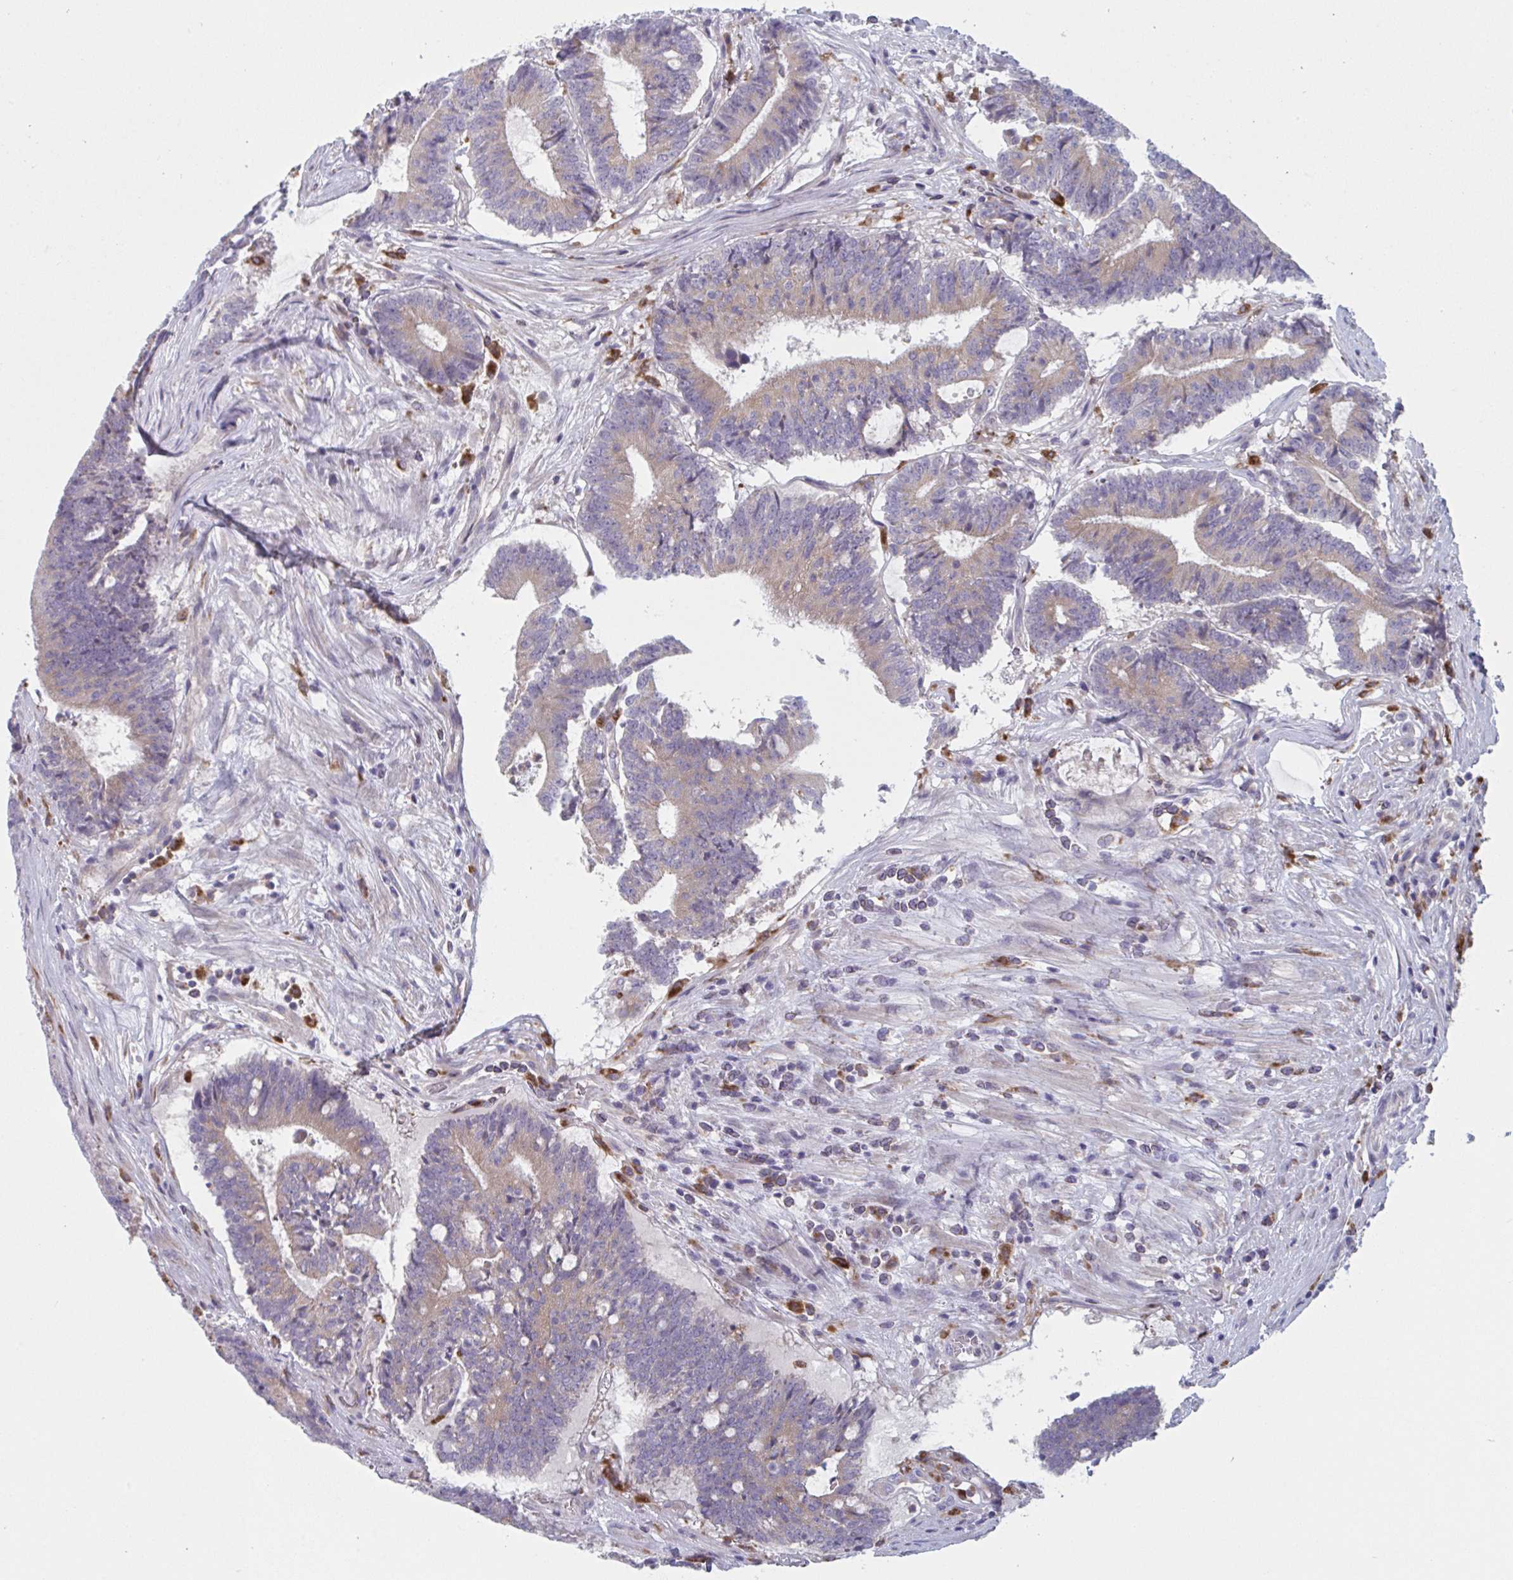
{"staining": {"intensity": "weak", "quantity": ">75%", "location": "cytoplasmic/membranous"}, "tissue": "colorectal cancer", "cell_type": "Tumor cells", "image_type": "cancer", "snomed": [{"axis": "morphology", "description": "Adenocarcinoma, NOS"}, {"axis": "topography", "description": "Colon"}], "caption": "IHC (DAB (3,3'-diaminobenzidine)) staining of human colorectal cancer shows weak cytoplasmic/membranous protein positivity in about >75% of tumor cells.", "gene": "NIPSNAP1", "patient": {"sex": "female", "age": 43}}